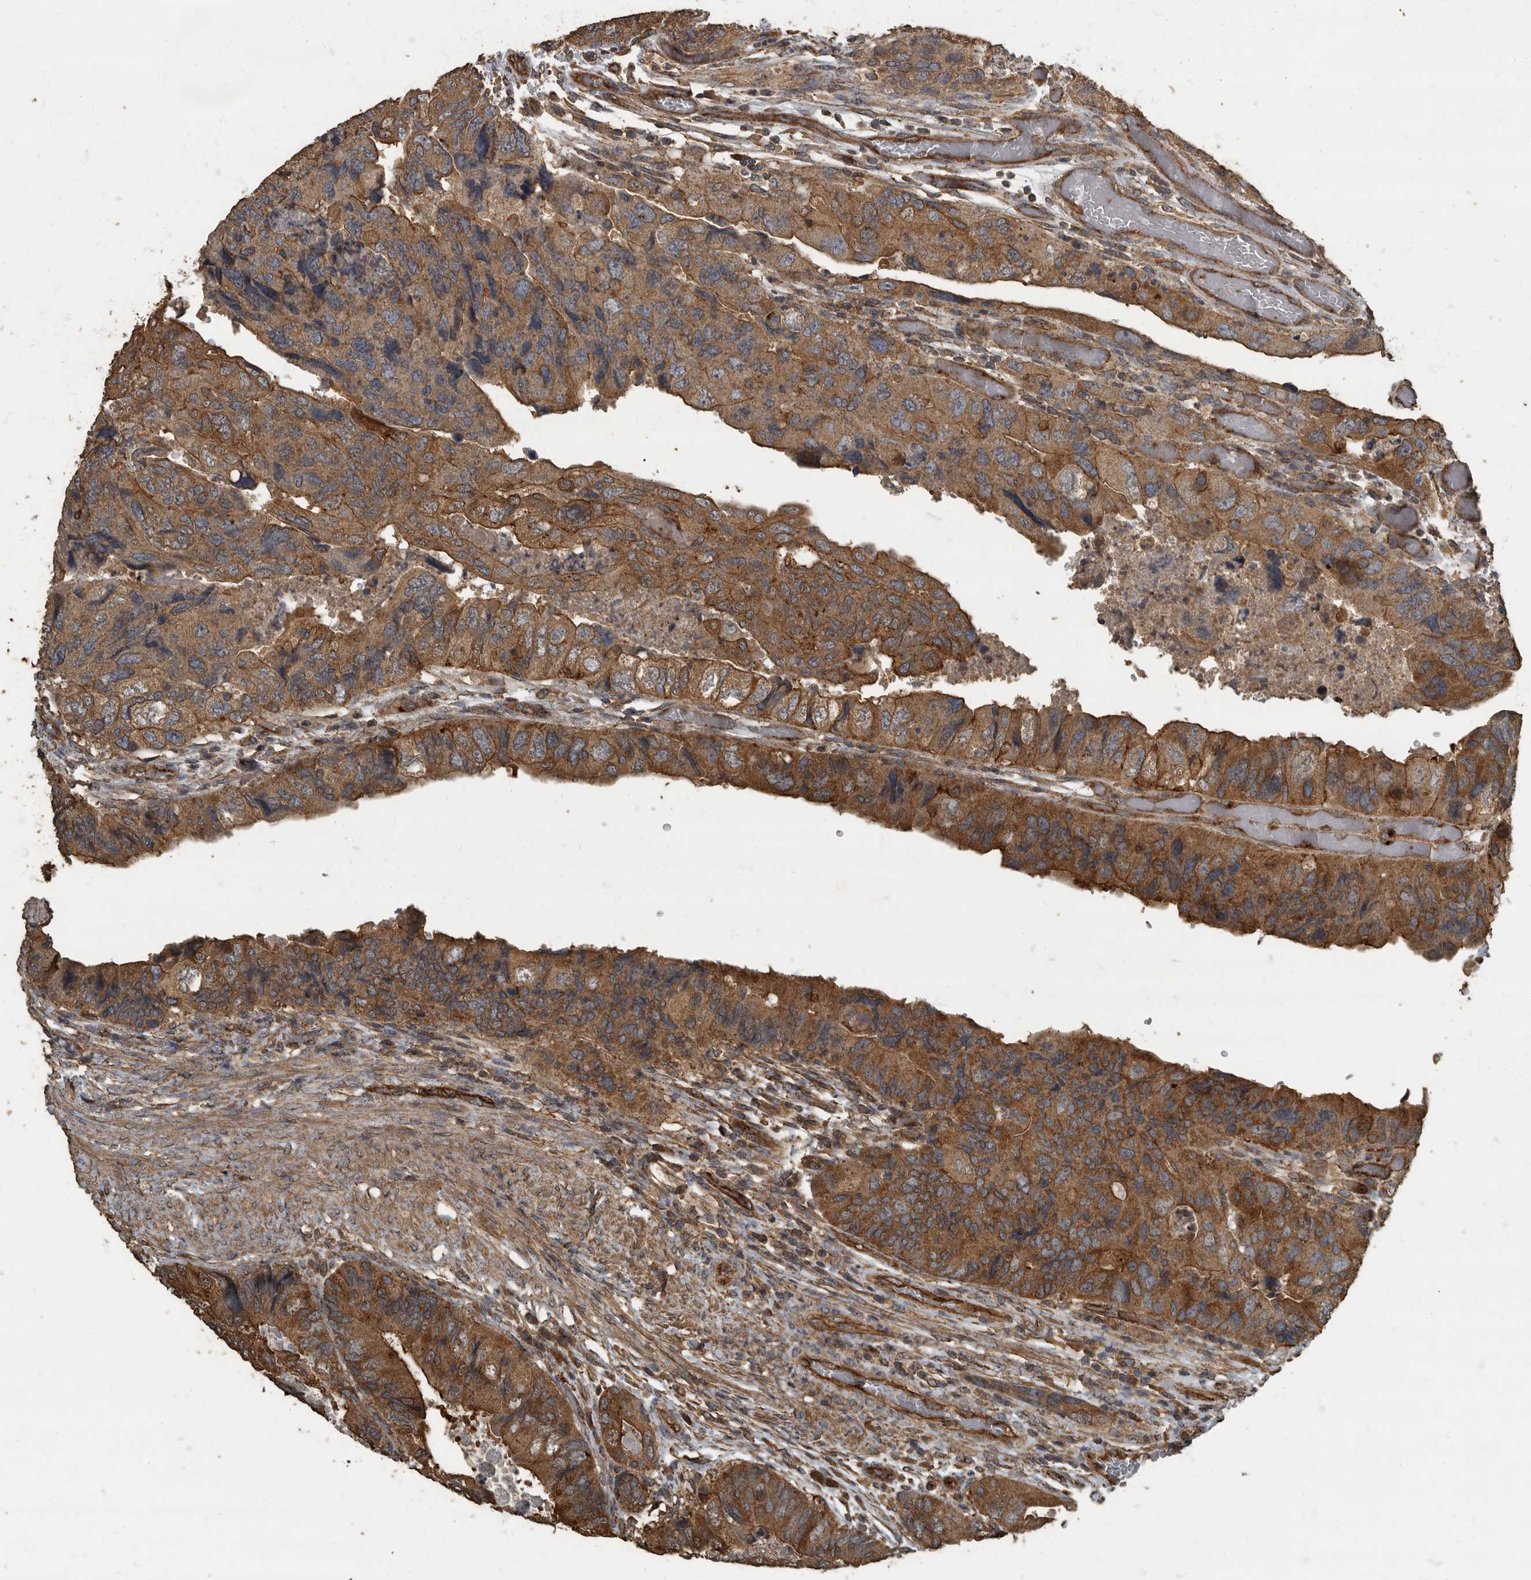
{"staining": {"intensity": "strong", "quantity": ">75%", "location": "cytoplasmic/membranous"}, "tissue": "colorectal cancer", "cell_type": "Tumor cells", "image_type": "cancer", "snomed": [{"axis": "morphology", "description": "Adenocarcinoma, NOS"}, {"axis": "topography", "description": "Rectum"}], "caption": "A histopathology image showing strong cytoplasmic/membranous staining in approximately >75% of tumor cells in colorectal adenocarcinoma, as visualized by brown immunohistochemical staining.", "gene": "IL15RA", "patient": {"sex": "male", "age": 63}}